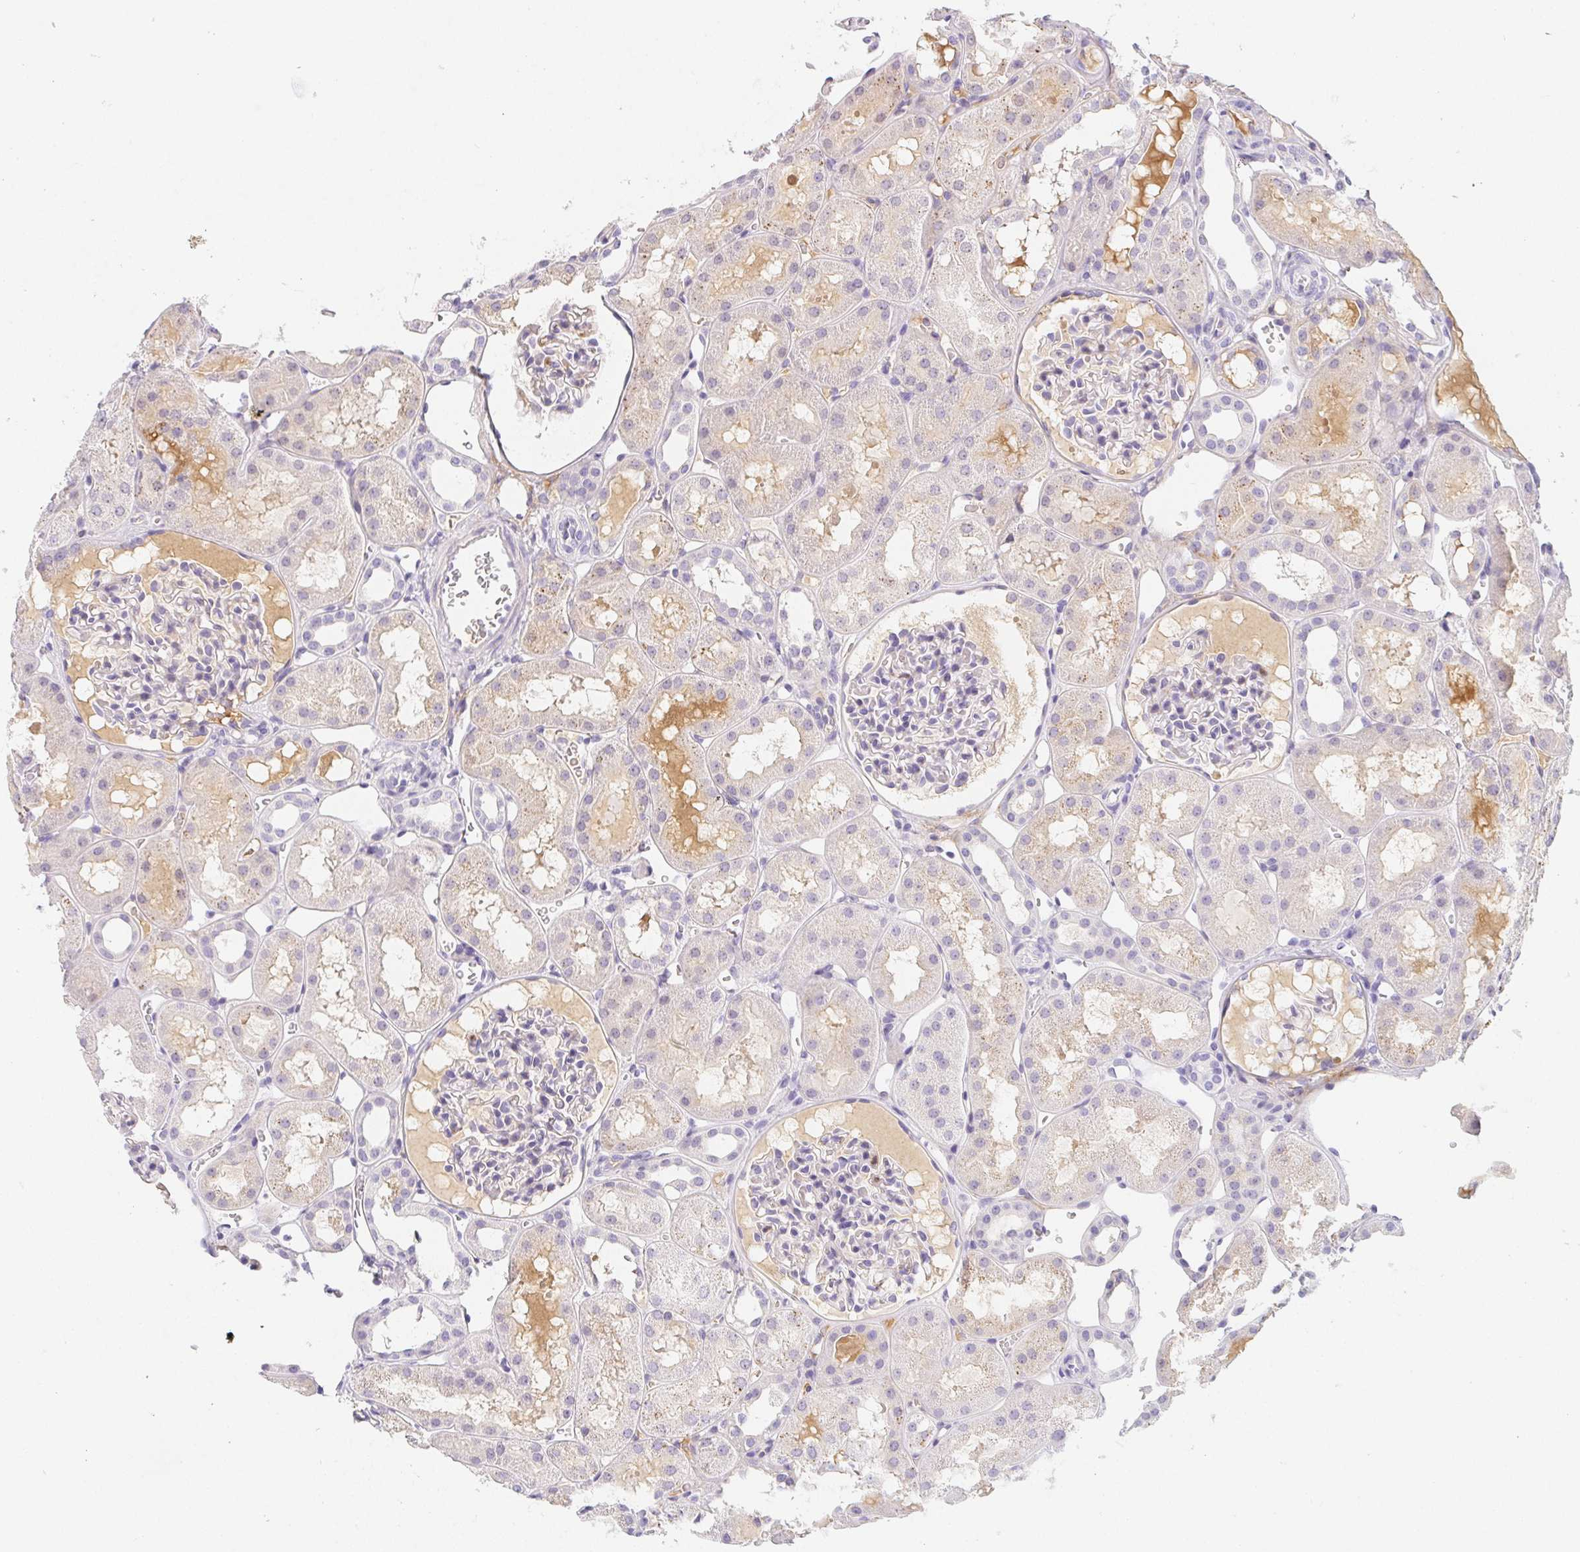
{"staining": {"intensity": "negative", "quantity": "none", "location": "none"}, "tissue": "kidney", "cell_type": "Cells in glomeruli", "image_type": "normal", "snomed": [{"axis": "morphology", "description": "Normal tissue, NOS"}, {"axis": "topography", "description": "Kidney"}, {"axis": "topography", "description": "Urinary bladder"}], "caption": "The histopathology image demonstrates no staining of cells in glomeruli in benign kidney. Nuclei are stained in blue.", "gene": "ITIH2", "patient": {"sex": "male", "age": 16}}